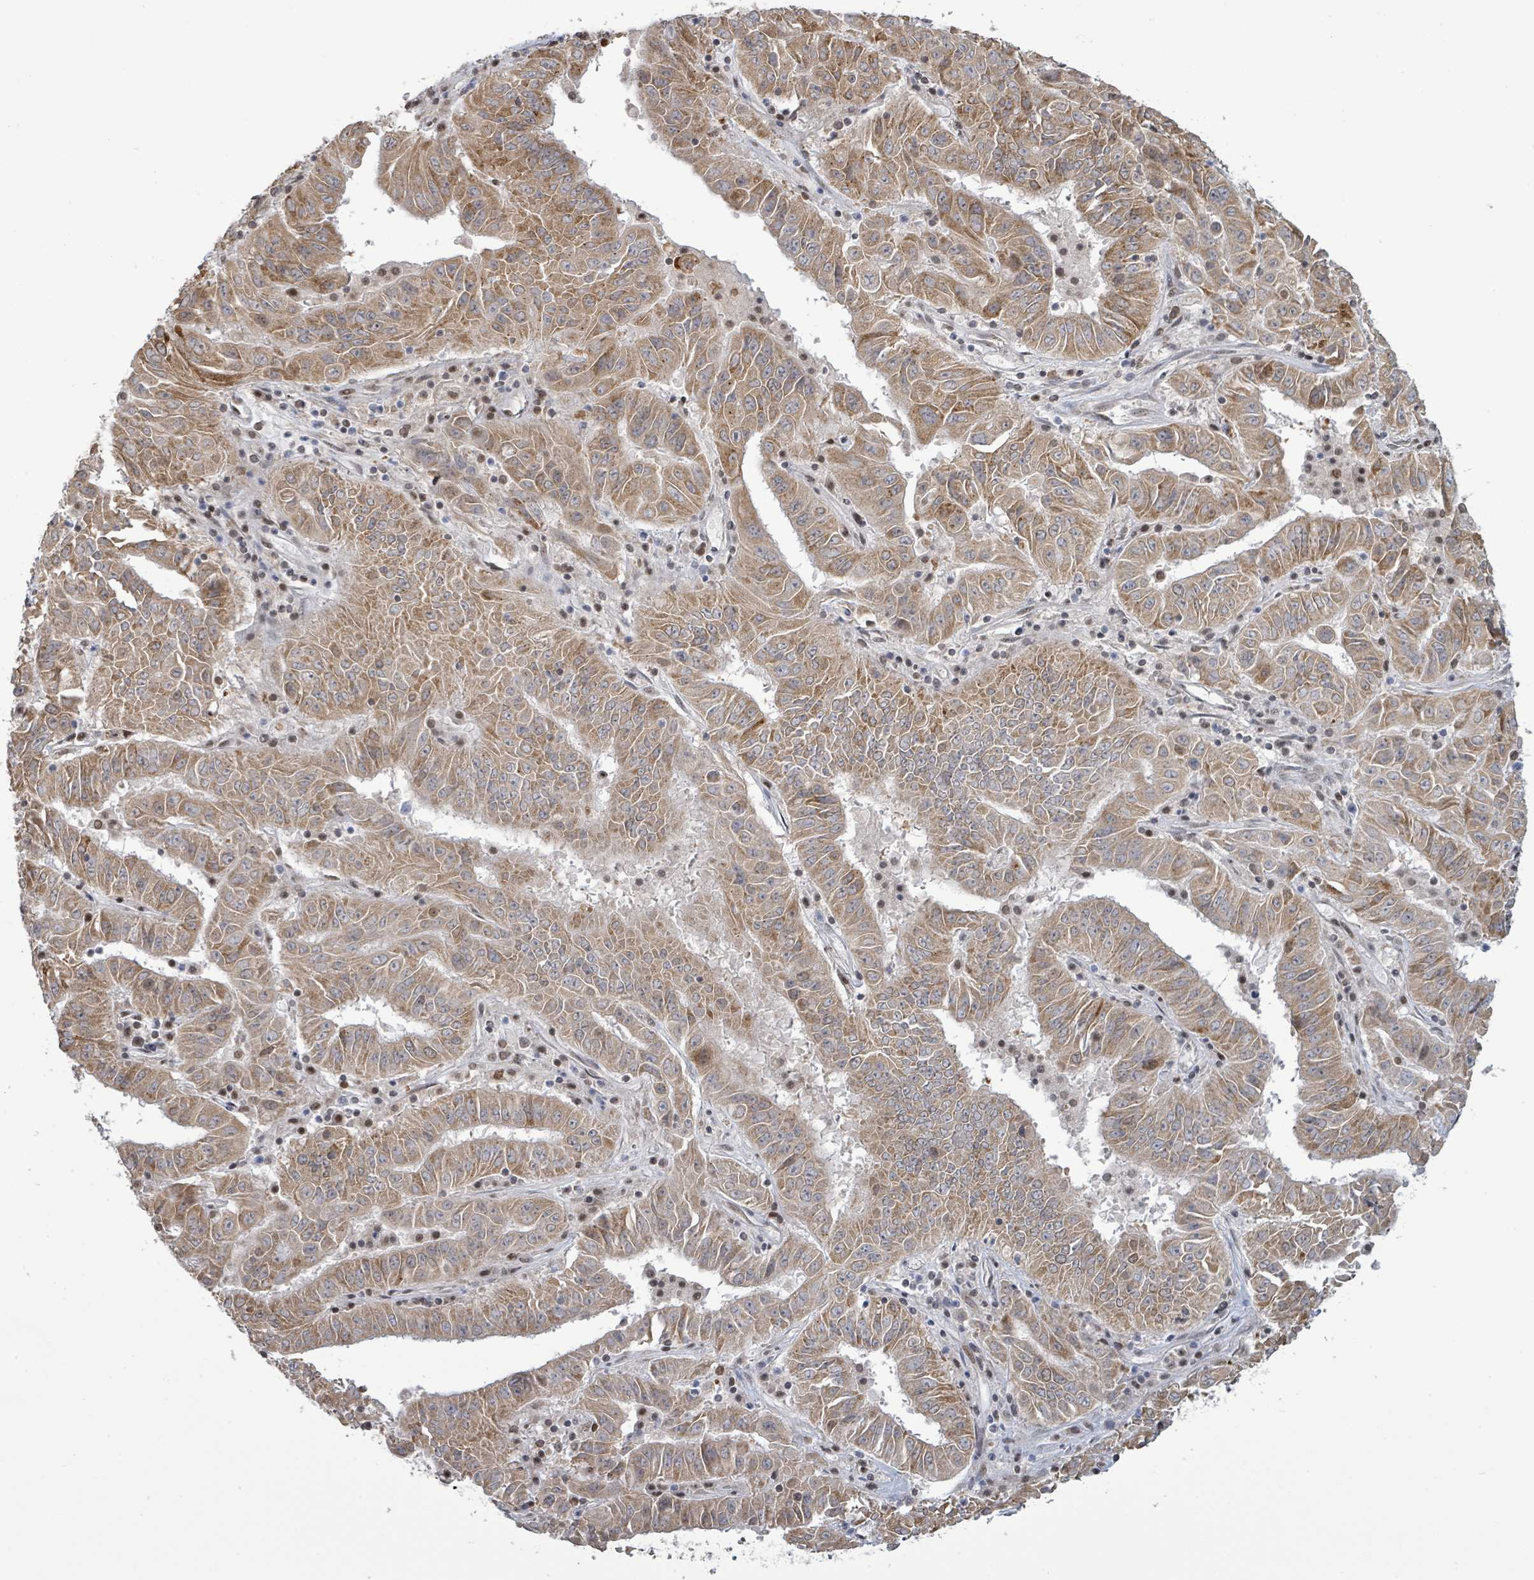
{"staining": {"intensity": "moderate", "quantity": ">75%", "location": "cytoplasmic/membranous"}, "tissue": "pancreatic cancer", "cell_type": "Tumor cells", "image_type": "cancer", "snomed": [{"axis": "morphology", "description": "Adenocarcinoma, NOS"}, {"axis": "topography", "description": "Pancreas"}], "caption": "Pancreatic adenocarcinoma was stained to show a protein in brown. There is medium levels of moderate cytoplasmic/membranous expression in approximately >75% of tumor cells.", "gene": "SBF2", "patient": {"sex": "male", "age": 63}}